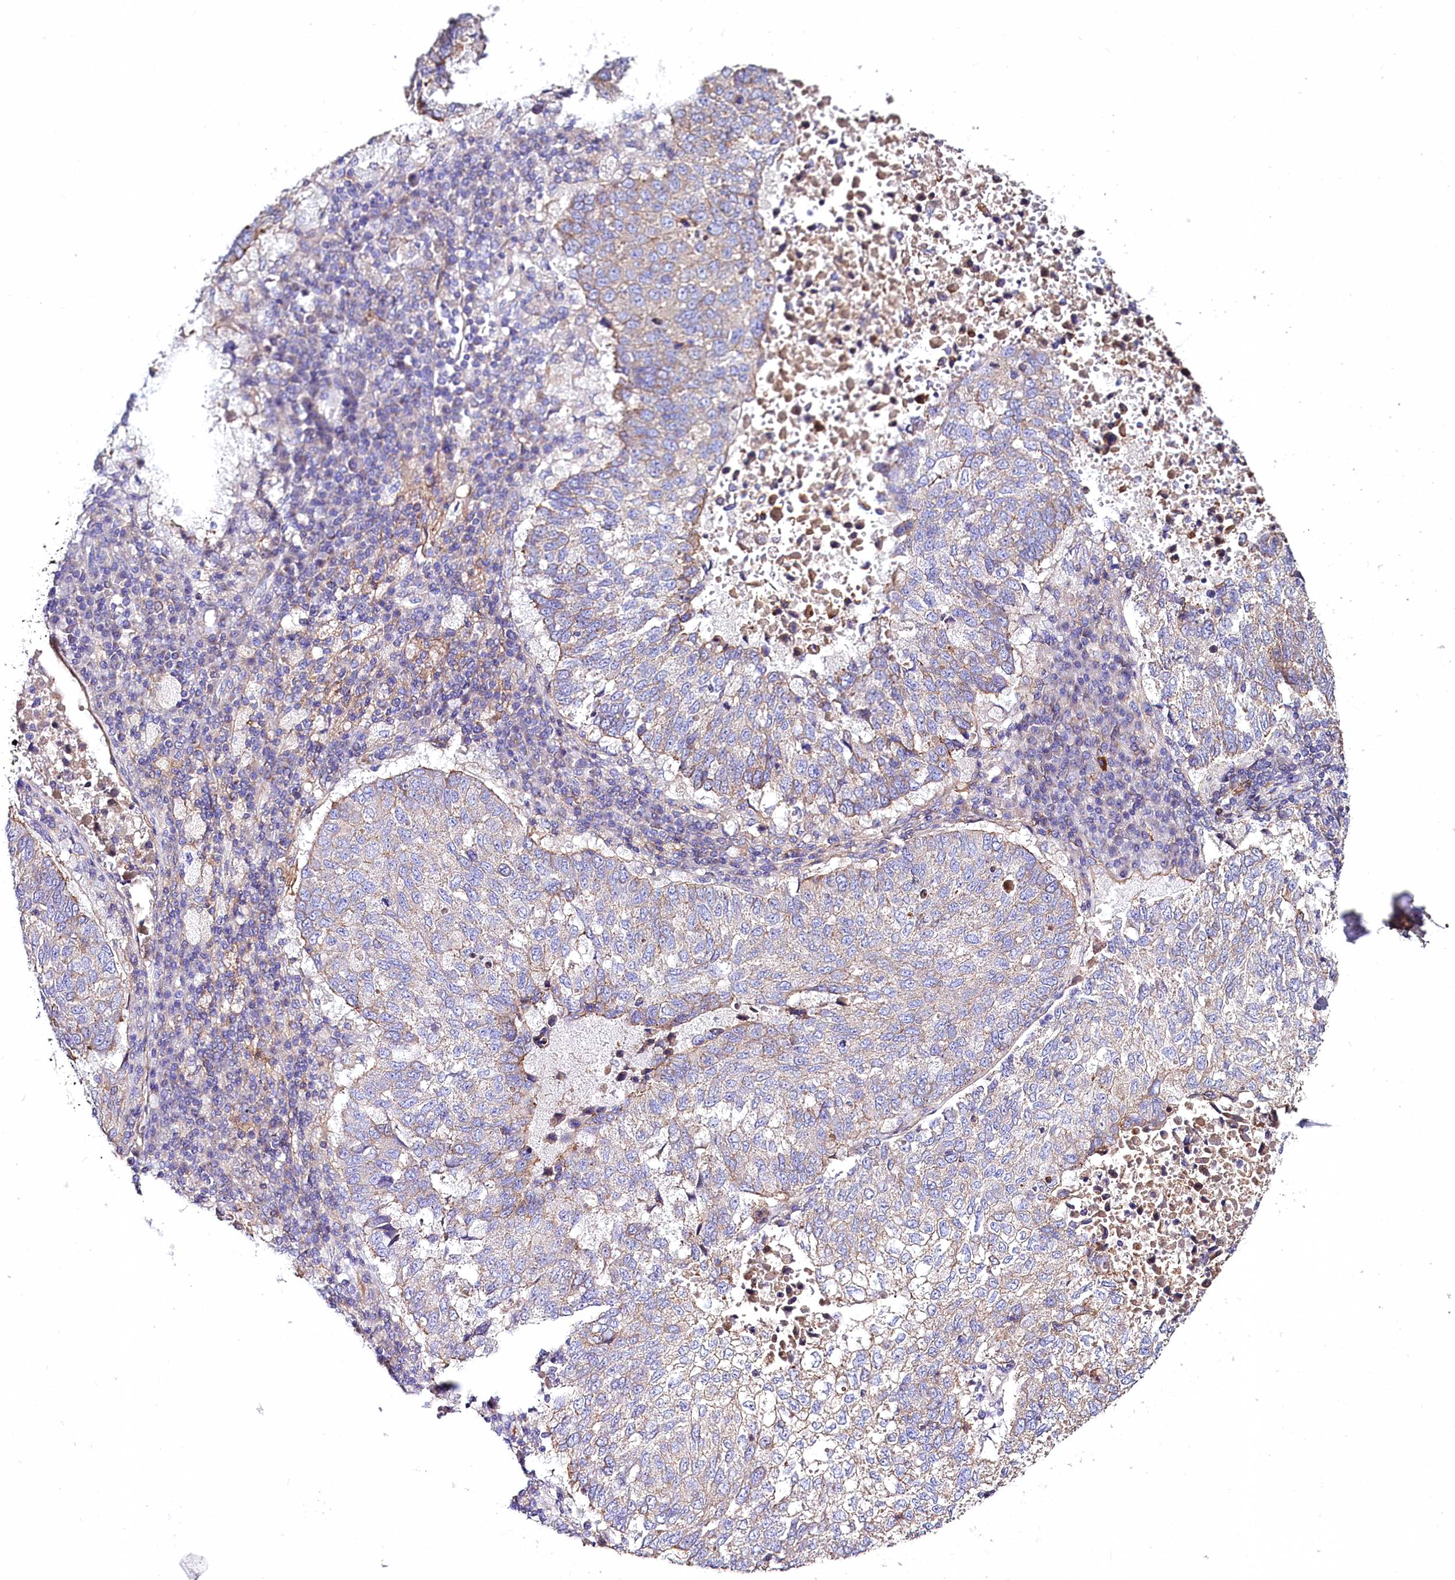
{"staining": {"intensity": "weak", "quantity": "<25%", "location": "cytoplasmic/membranous"}, "tissue": "lung cancer", "cell_type": "Tumor cells", "image_type": "cancer", "snomed": [{"axis": "morphology", "description": "Squamous cell carcinoma, NOS"}, {"axis": "topography", "description": "Lung"}], "caption": "A high-resolution micrograph shows immunohistochemistry (IHC) staining of lung cancer (squamous cell carcinoma), which reveals no significant staining in tumor cells.", "gene": "FCHSD2", "patient": {"sex": "male", "age": 73}}